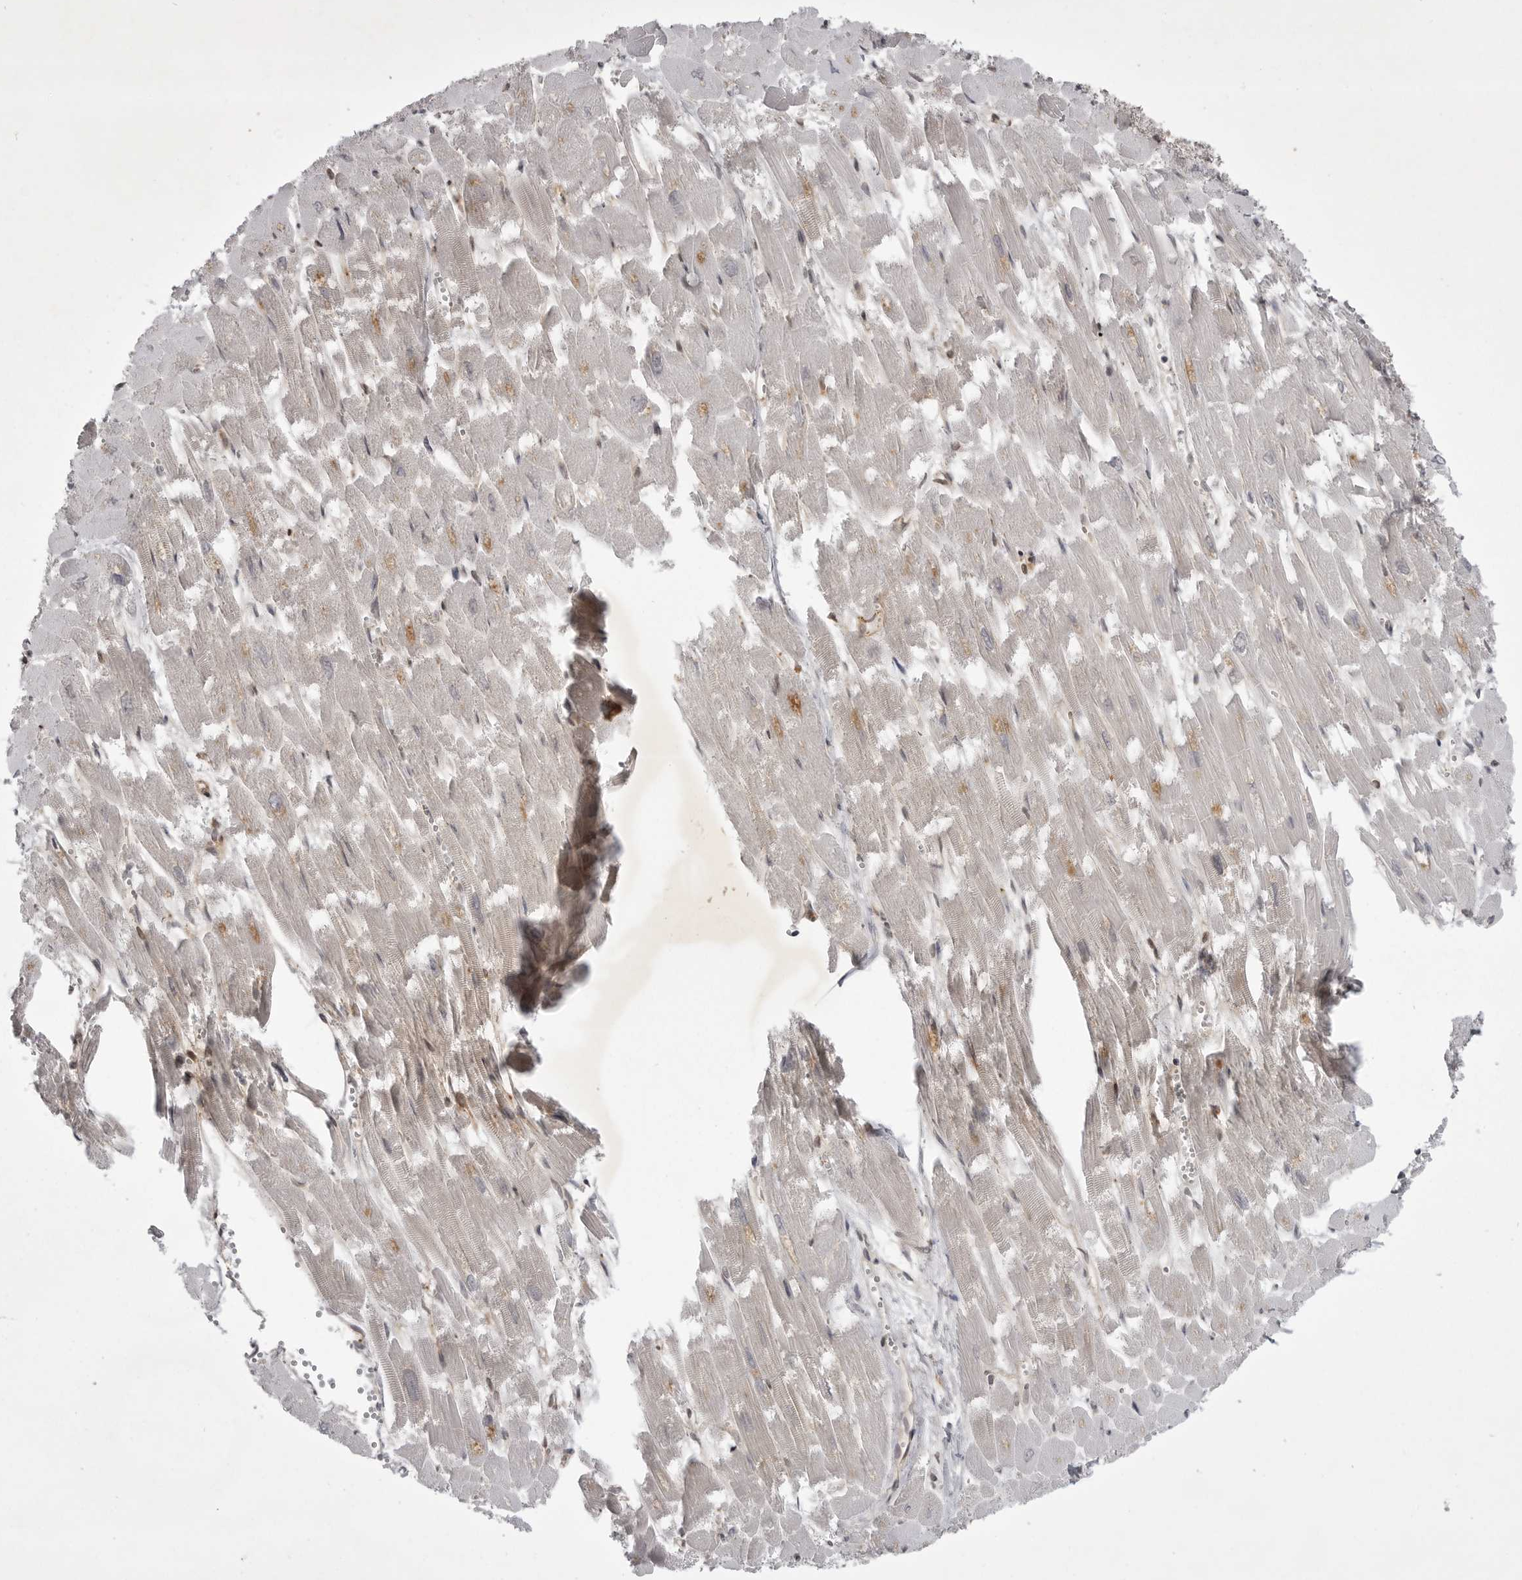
{"staining": {"intensity": "weak", "quantity": "25%-75%", "location": "cytoplasmic/membranous"}, "tissue": "heart muscle", "cell_type": "Cardiomyocytes", "image_type": "normal", "snomed": [{"axis": "morphology", "description": "Normal tissue, NOS"}, {"axis": "topography", "description": "Heart"}], "caption": "A high-resolution histopathology image shows IHC staining of unremarkable heart muscle, which displays weak cytoplasmic/membranous staining in approximately 25%-75% of cardiomyocytes.", "gene": "STK24", "patient": {"sex": "male", "age": 54}}